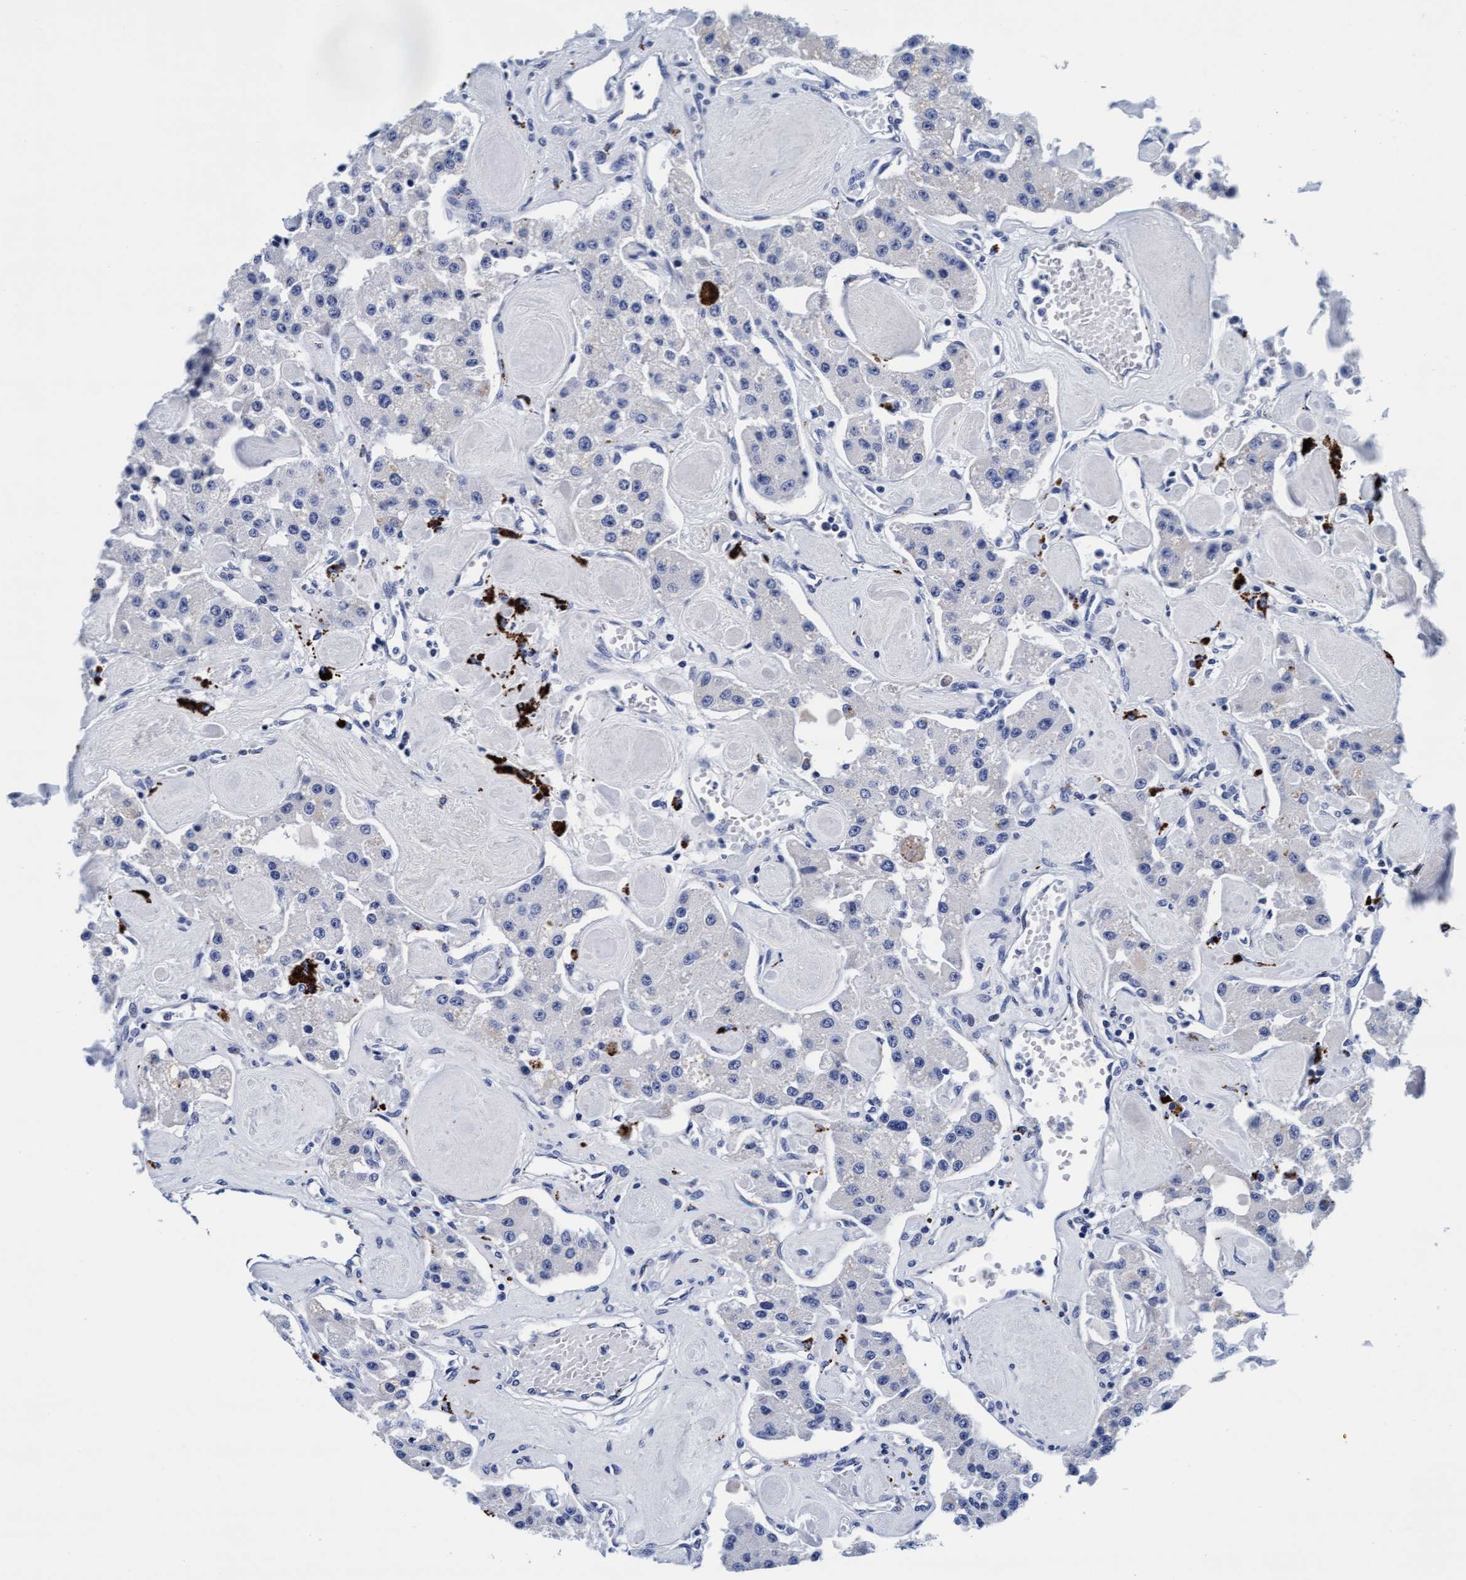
{"staining": {"intensity": "negative", "quantity": "none", "location": "none"}, "tissue": "carcinoid", "cell_type": "Tumor cells", "image_type": "cancer", "snomed": [{"axis": "morphology", "description": "Carcinoid, malignant, NOS"}, {"axis": "topography", "description": "Pancreas"}], "caption": "Tumor cells are negative for protein expression in human malignant carcinoid. (Stains: DAB (3,3'-diaminobenzidine) IHC with hematoxylin counter stain, Microscopy: brightfield microscopy at high magnification).", "gene": "ARSG", "patient": {"sex": "male", "age": 41}}